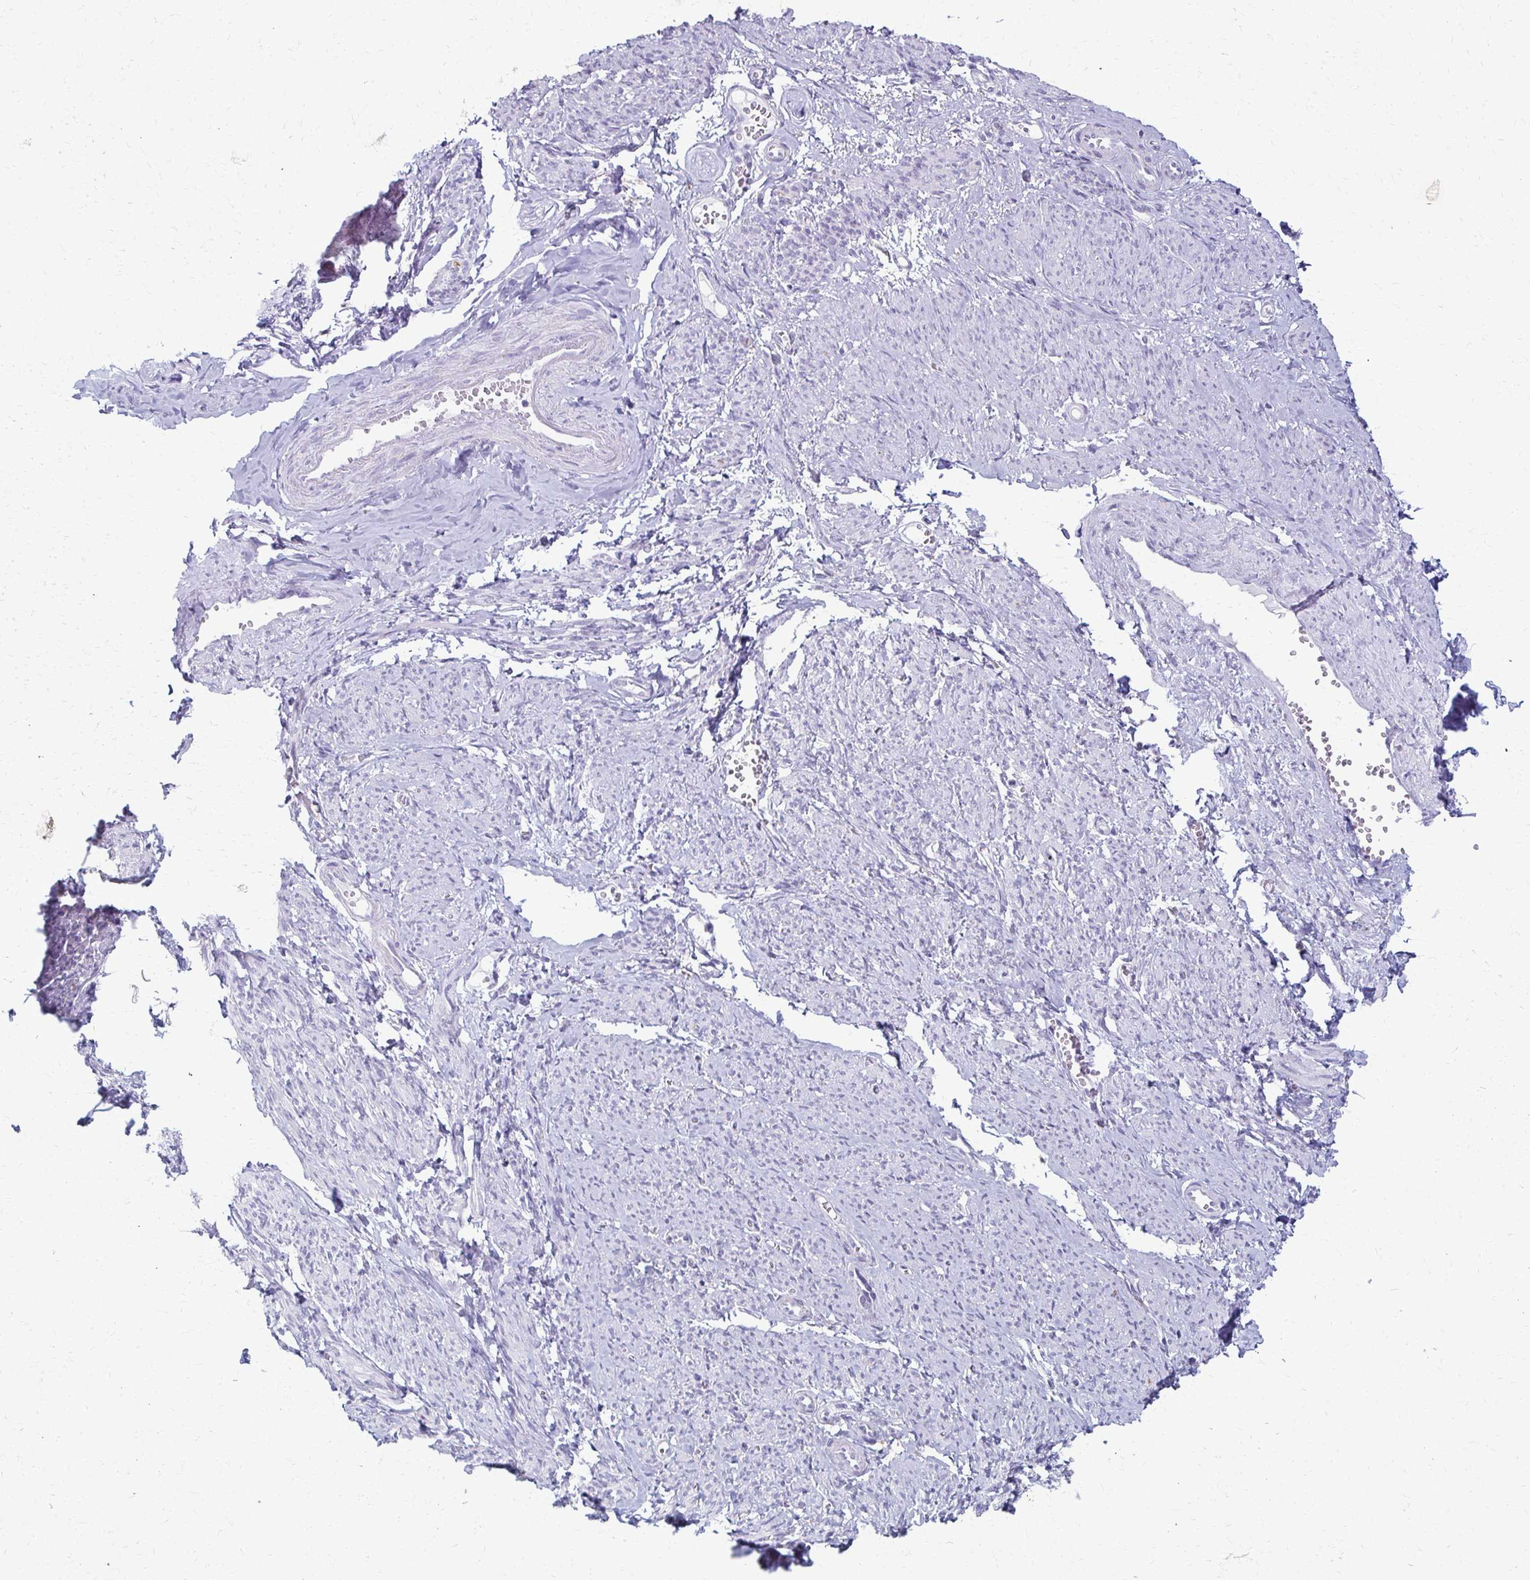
{"staining": {"intensity": "negative", "quantity": "none", "location": "none"}, "tissue": "smooth muscle", "cell_type": "Smooth muscle cells", "image_type": "normal", "snomed": [{"axis": "morphology", "description": "Normal tissue, NOS"}, {"axis": "topography", "description": "Smooth muscle"}], "caption": "The immunohistochemistry (IHC) photomicrograph has no significant positivity in smooth muscle cells of smooth muscle.", "gene": "FCGR2A", "patient": {"sex": "female", "age": 65}}